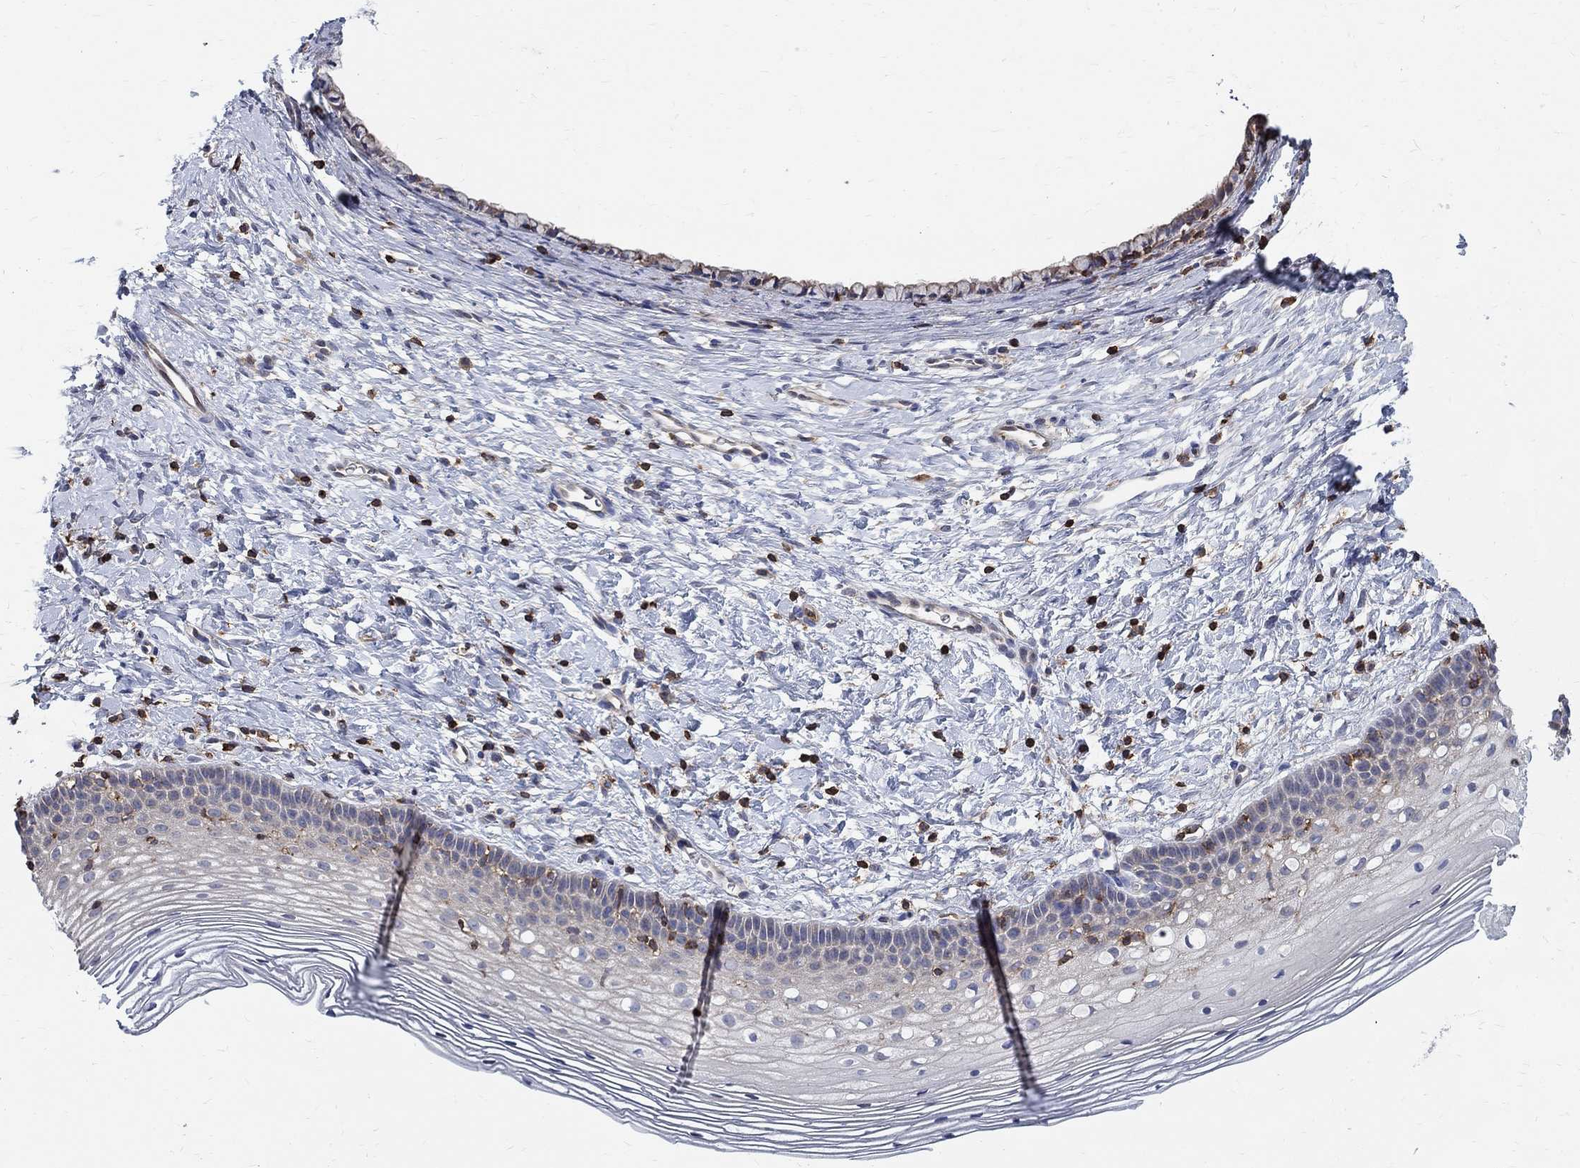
{"staining": {"intensity": "weak", "quantity": "25%-75%", "location": "cytoplasmic/membranous"}, "tissue": "cervix", "cell_type": "Glandular cells", "image_type": "normal", "snomed": [{"axis": "morphology", "description": "Normal tissue, NOS"}, {"axis": "topography", "description": "Cervix"}], "caption": "This histopathology image displays unremarkable cervix stained with immunohistochemistry (IHC) to label a protein in brown. The cytoplasmic/membranous of glandular cells show weak positivity for the protein. Nuclei are counter-stained blue.", "gene": "AGAP2", "patient": {"sex": "female", "age": 39}}